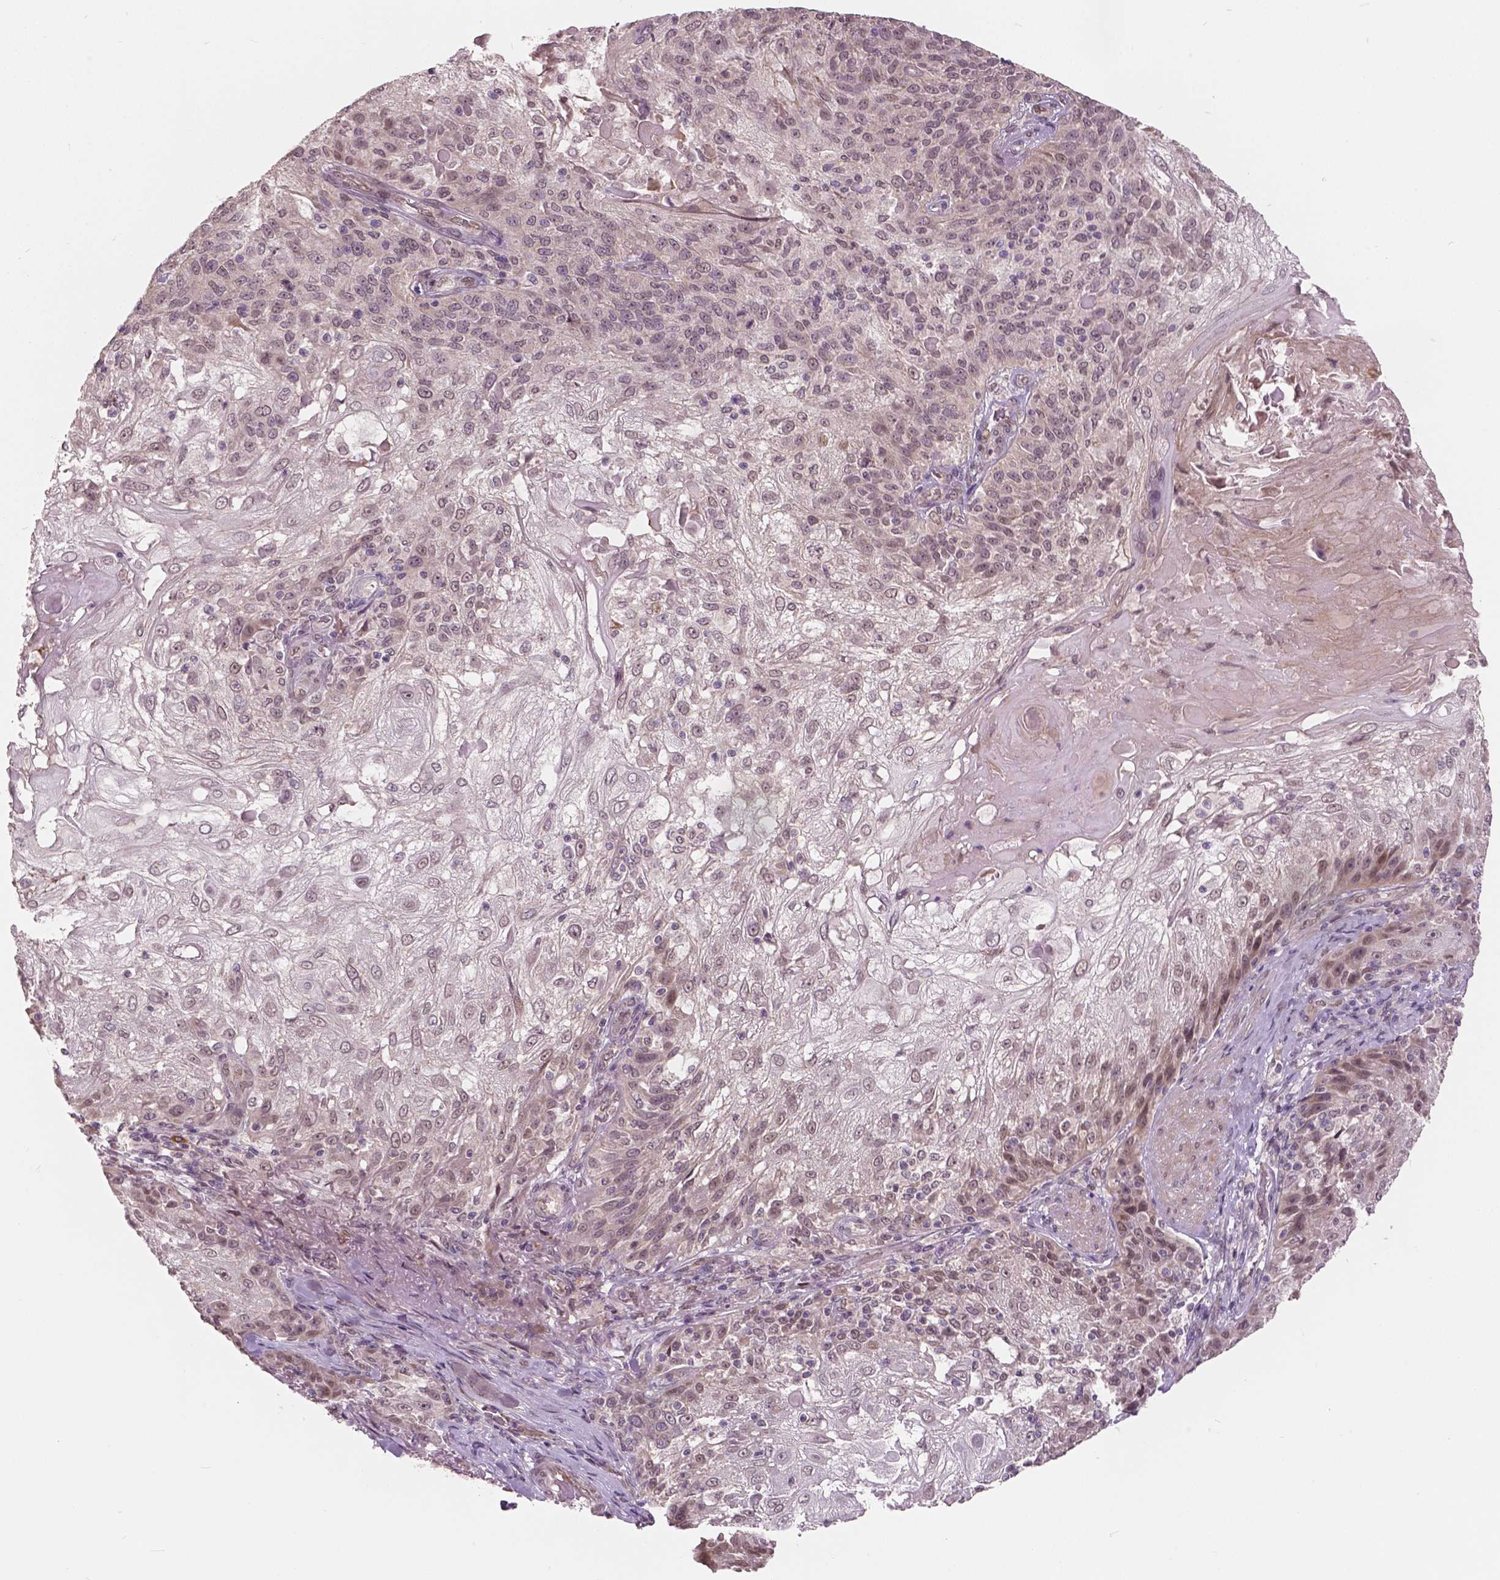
{"staining": {"intensity": "negative", "quantity": "none", "location": "none"}, "tissue": "skin cancer", "cell_type": "Tumor cells", "image_type": "cancer", "snomed": [{"axis": "morphology", "description": "Normal tissue, NOS"}, {"axis": "morphology", "description": "Squamous cell carcinoma, NOS"}, {"axis": "topography", "description": "Skin"}], "caption": "IHC micrograph of neoplastic tissue: human skin squamous cell carcinoma stained with DAB (3,3'-diaminobenzidine) displays no significant protein expression in tumor cells. (DAB (3,3'-diaminobenzidine) immunohistochemistry (IHC) with hematoxylin counter stain).", "gene": "HMBOX1", "patient": {"sex": "female", "age": 83}}